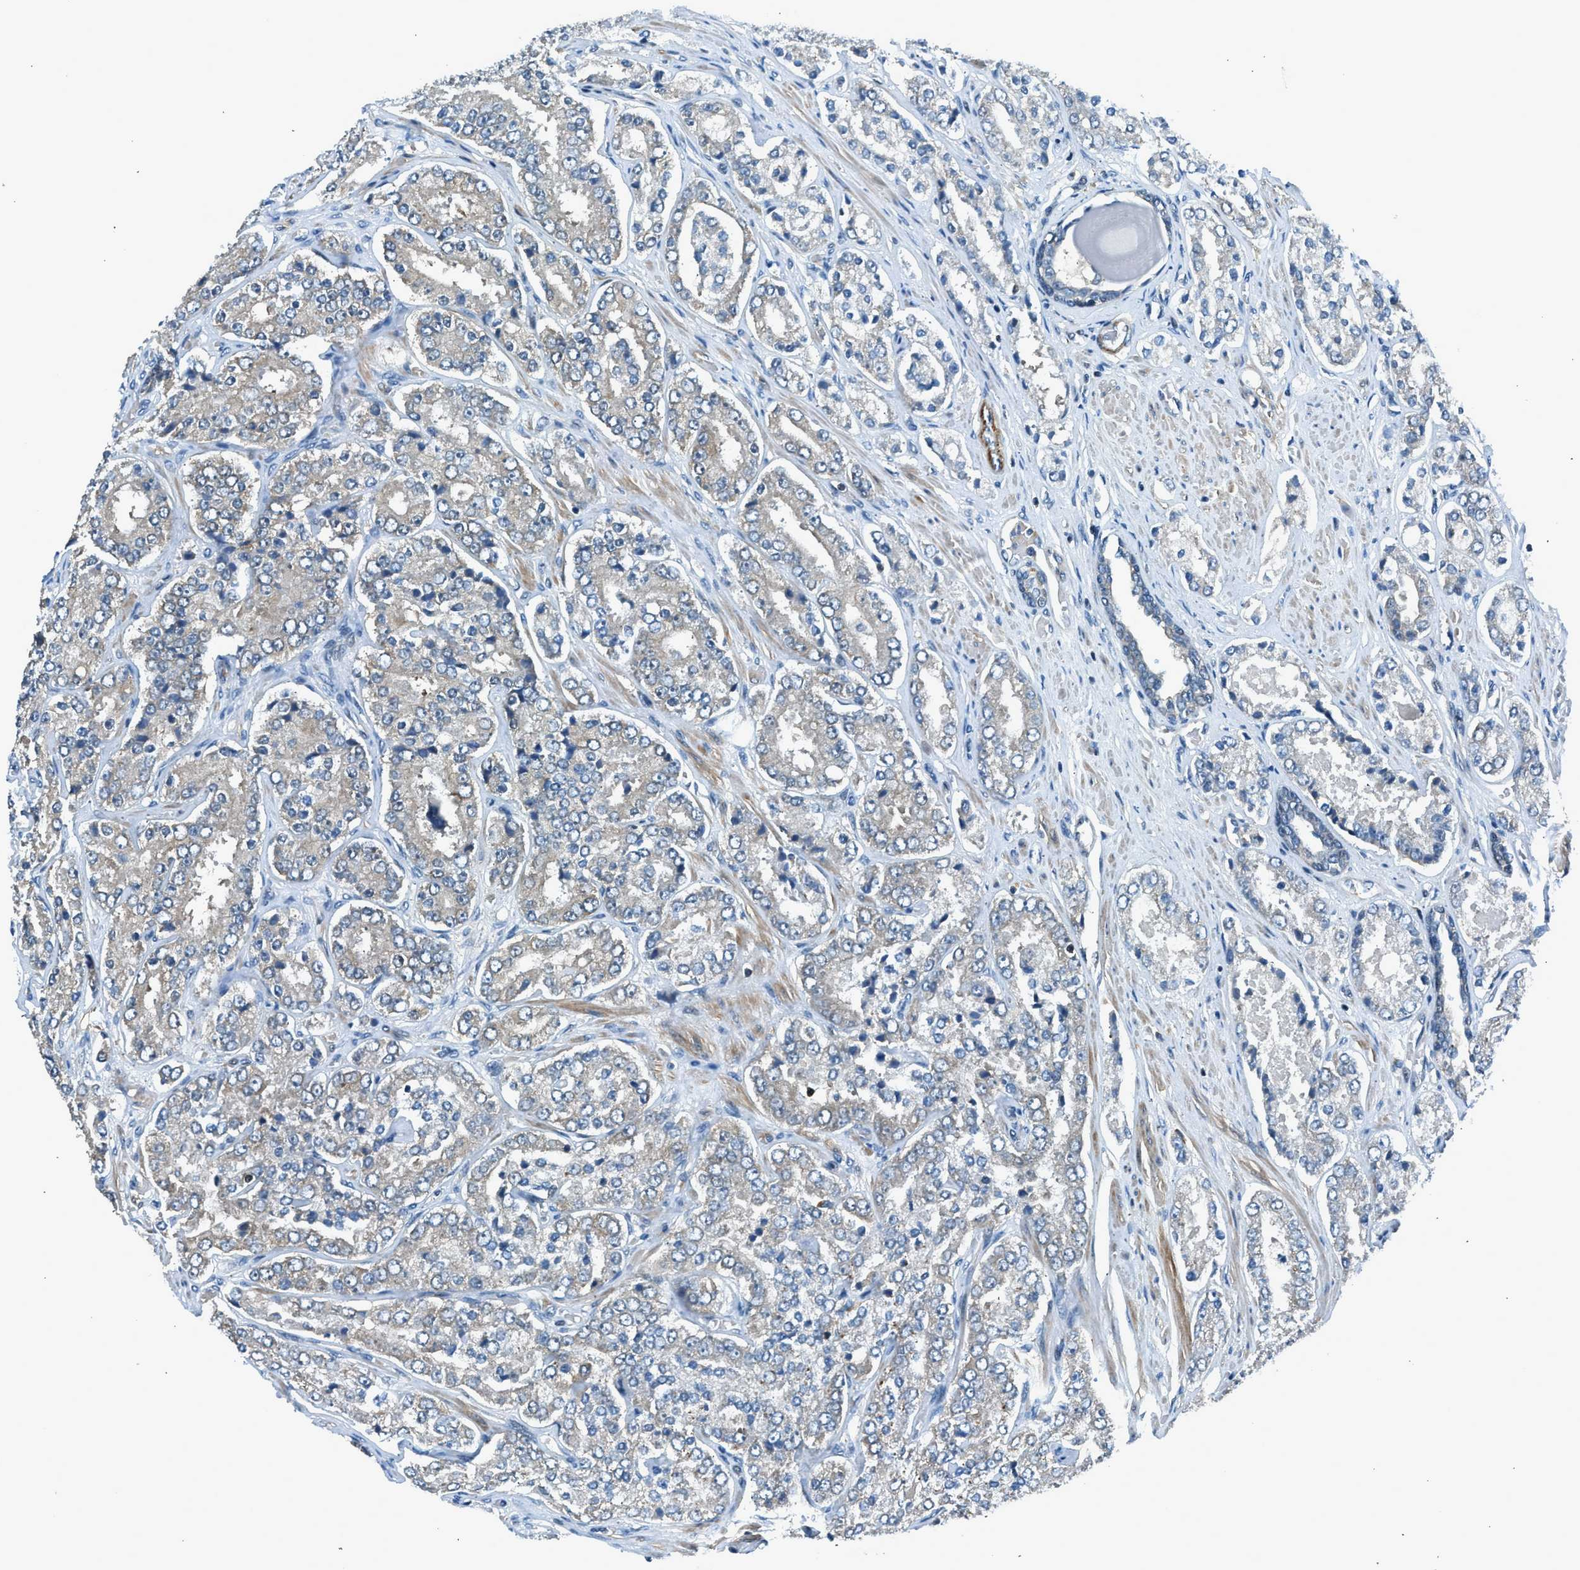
{"staining": {"intensity": "weak", "quantity": "25%-75%", "location": "cytoplasmic/membranous"}, "tissue": "prostate cancer", "cell_type": "Tumor cells", "image_type": "cancer", "snomed": [{"axis": "morphology", "description": "Adenocarcinoma, High grade"}, {"axis": "topography", "description": "Prostate"}], "caption": "This histopathology image displays adenocarcinoma (high-grade) (prostate) stained with immunohistochemistry to label a protein in brown. The cytoplasmic/membranous of tumor cells show weak positivity for the protein. Nuclei are counter-stained blue.", "gene": "LMLN", "patient": {"sex": "male", "age": 65}}